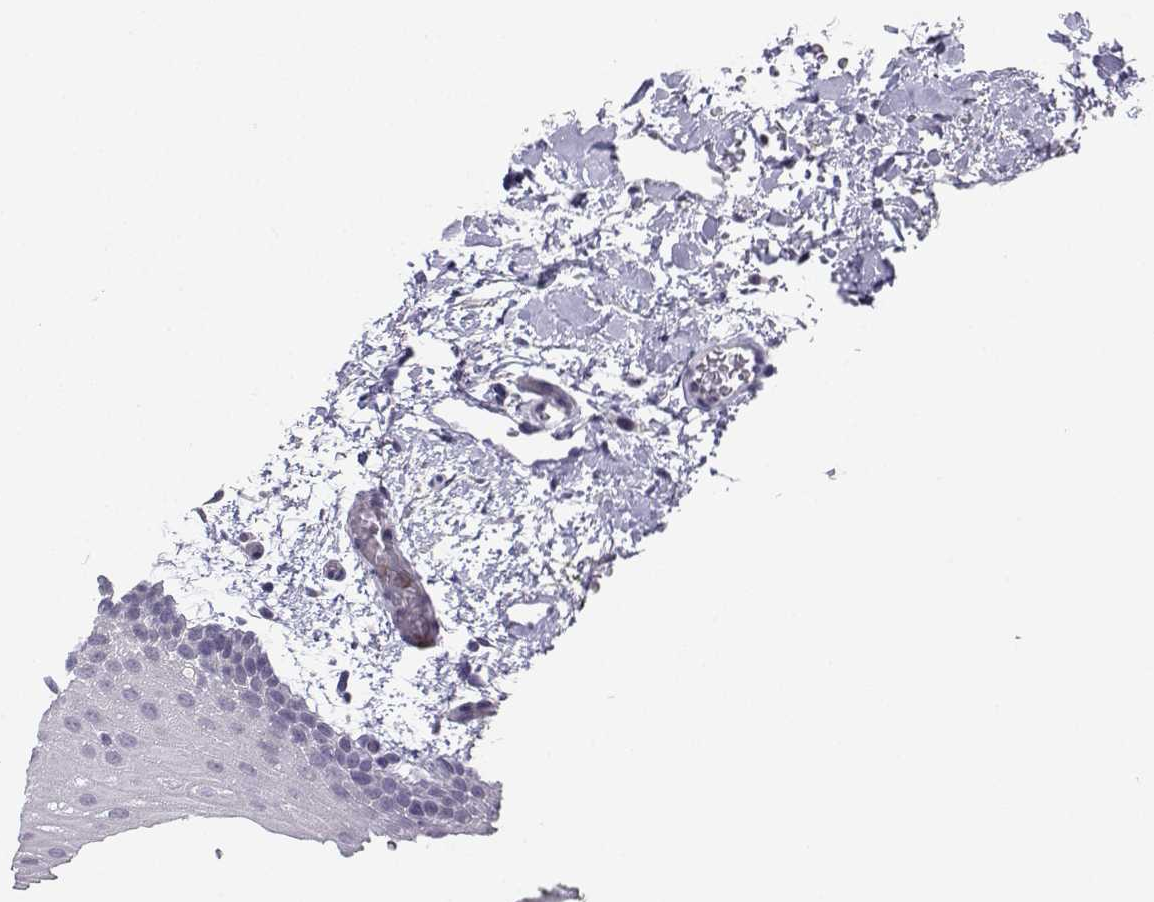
{"staining": {"intensity": "negative", "quantity": "none", "location": "none"}, "tissue": "oral mucosa", "cell_type": "Squamous epithelial cells", "image_type": "normal", "snomed": [{"axis": "morphology", "description": "Normal tissue, NOS"}, {"axis": "topography", "description": "Oral tissue"}, {"axis": "topography", "description": "Head-Neck"}], "caption": "Immunohistochemistry (IHC) of unremarkable oral mucosa displays no positivity in squamous epithelial cells.", "gene": "CALY", "patient": {"sex": "male", "age": 65}}